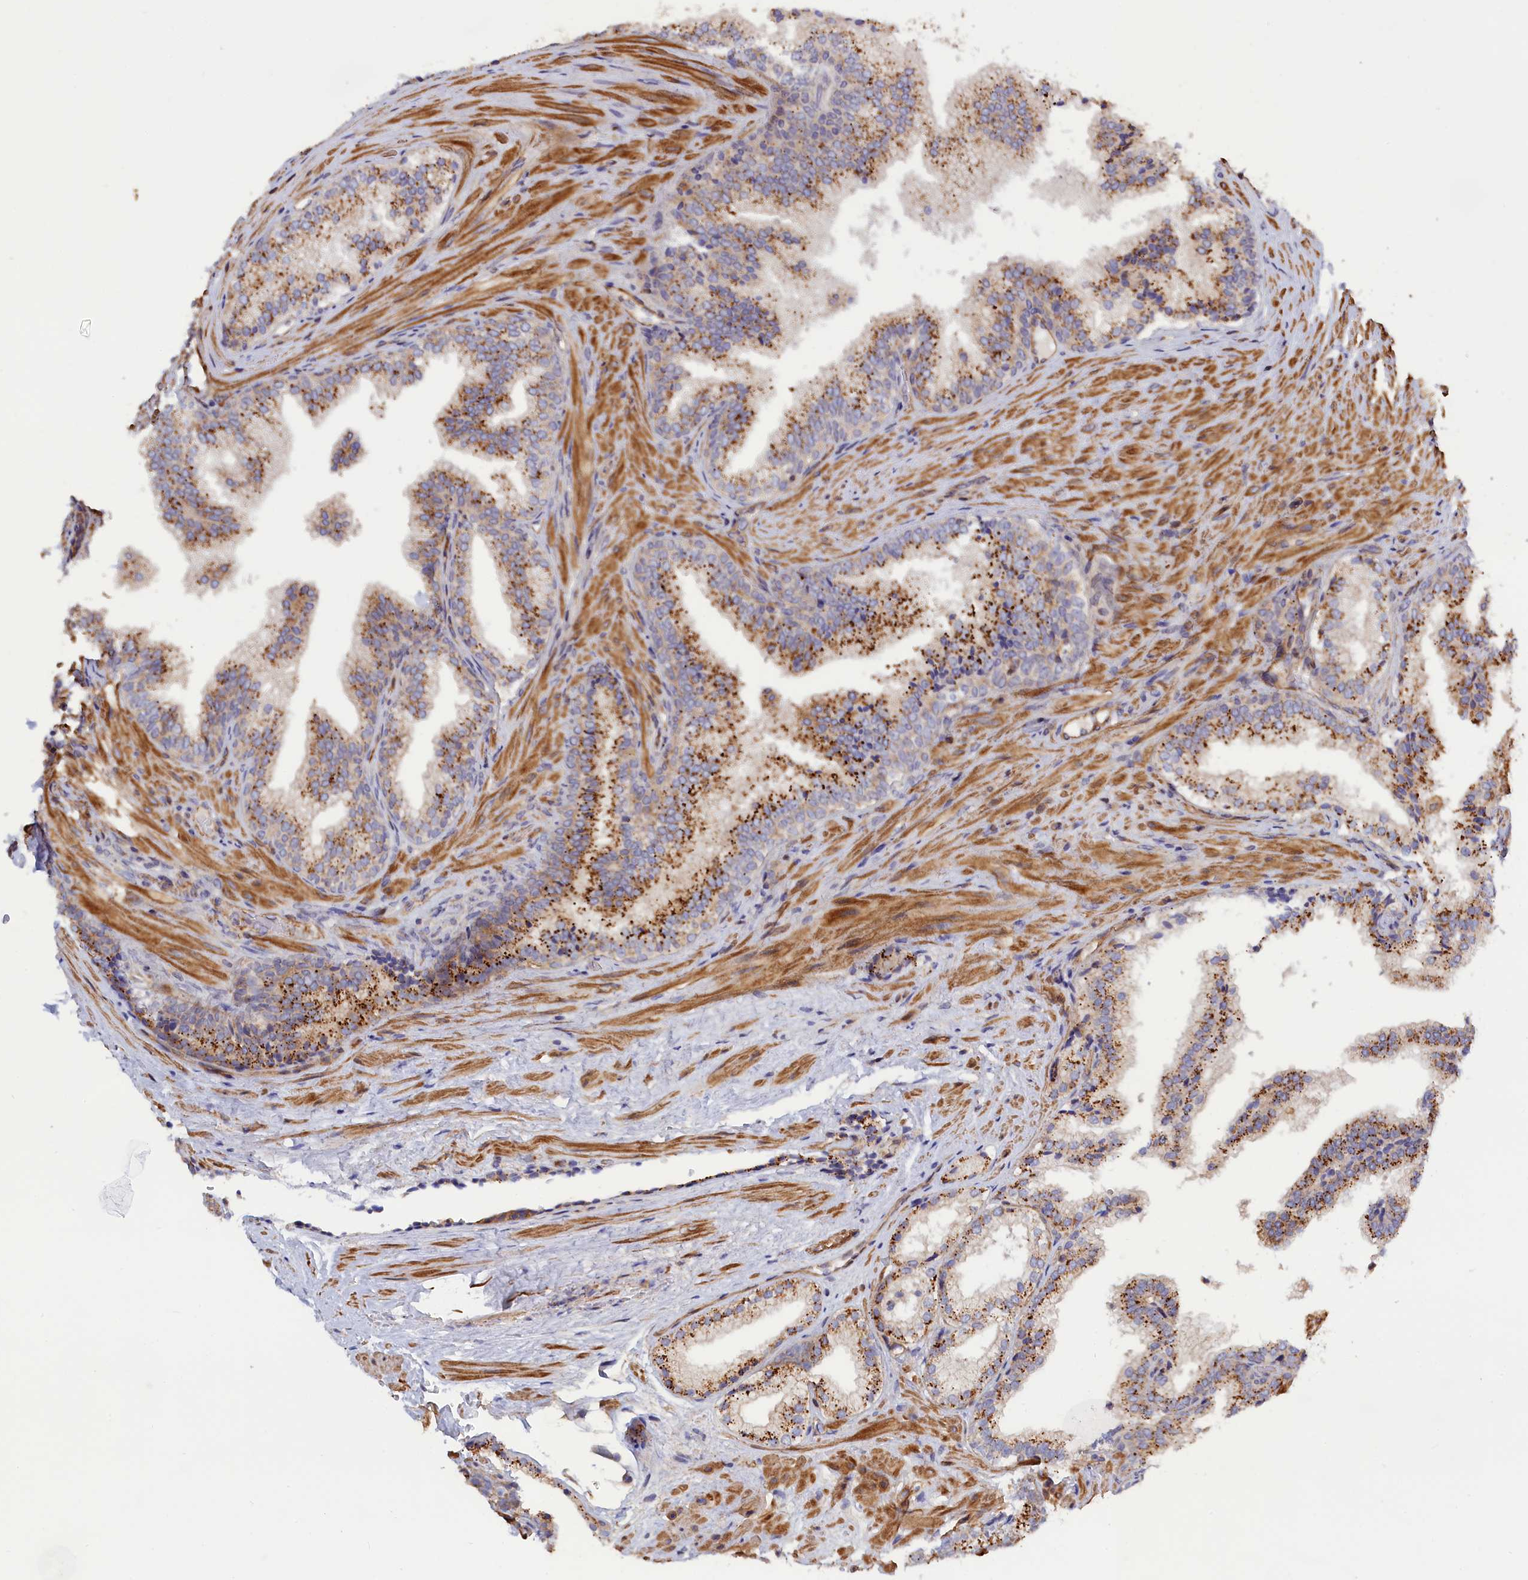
{"staining": {"intensity": "strong", "quantity": "25%-75%", "location": "cytoplasmic/membranous"}, "tissue": "prostate", "cell_type": "Glandular cells", "image_type": "normal", "snomed": [{"axis": "morphology", "description": "Normal tissue, NOS"}, {"axis": "topography", "description": "Prostate"}], "caption": "Immunohistochemistry (IHC) image of unremarkable prostate: prostate stained using immunohistochemistry (IHC) reveals high levels of strong protein expression localized specifically in the cytoplasmic/membranous of glandular cells, appearing as a cytoplasmic/membranous brown color.", "gene": "ANKRD27", "patient": {"sex": "male", "age": 76}}